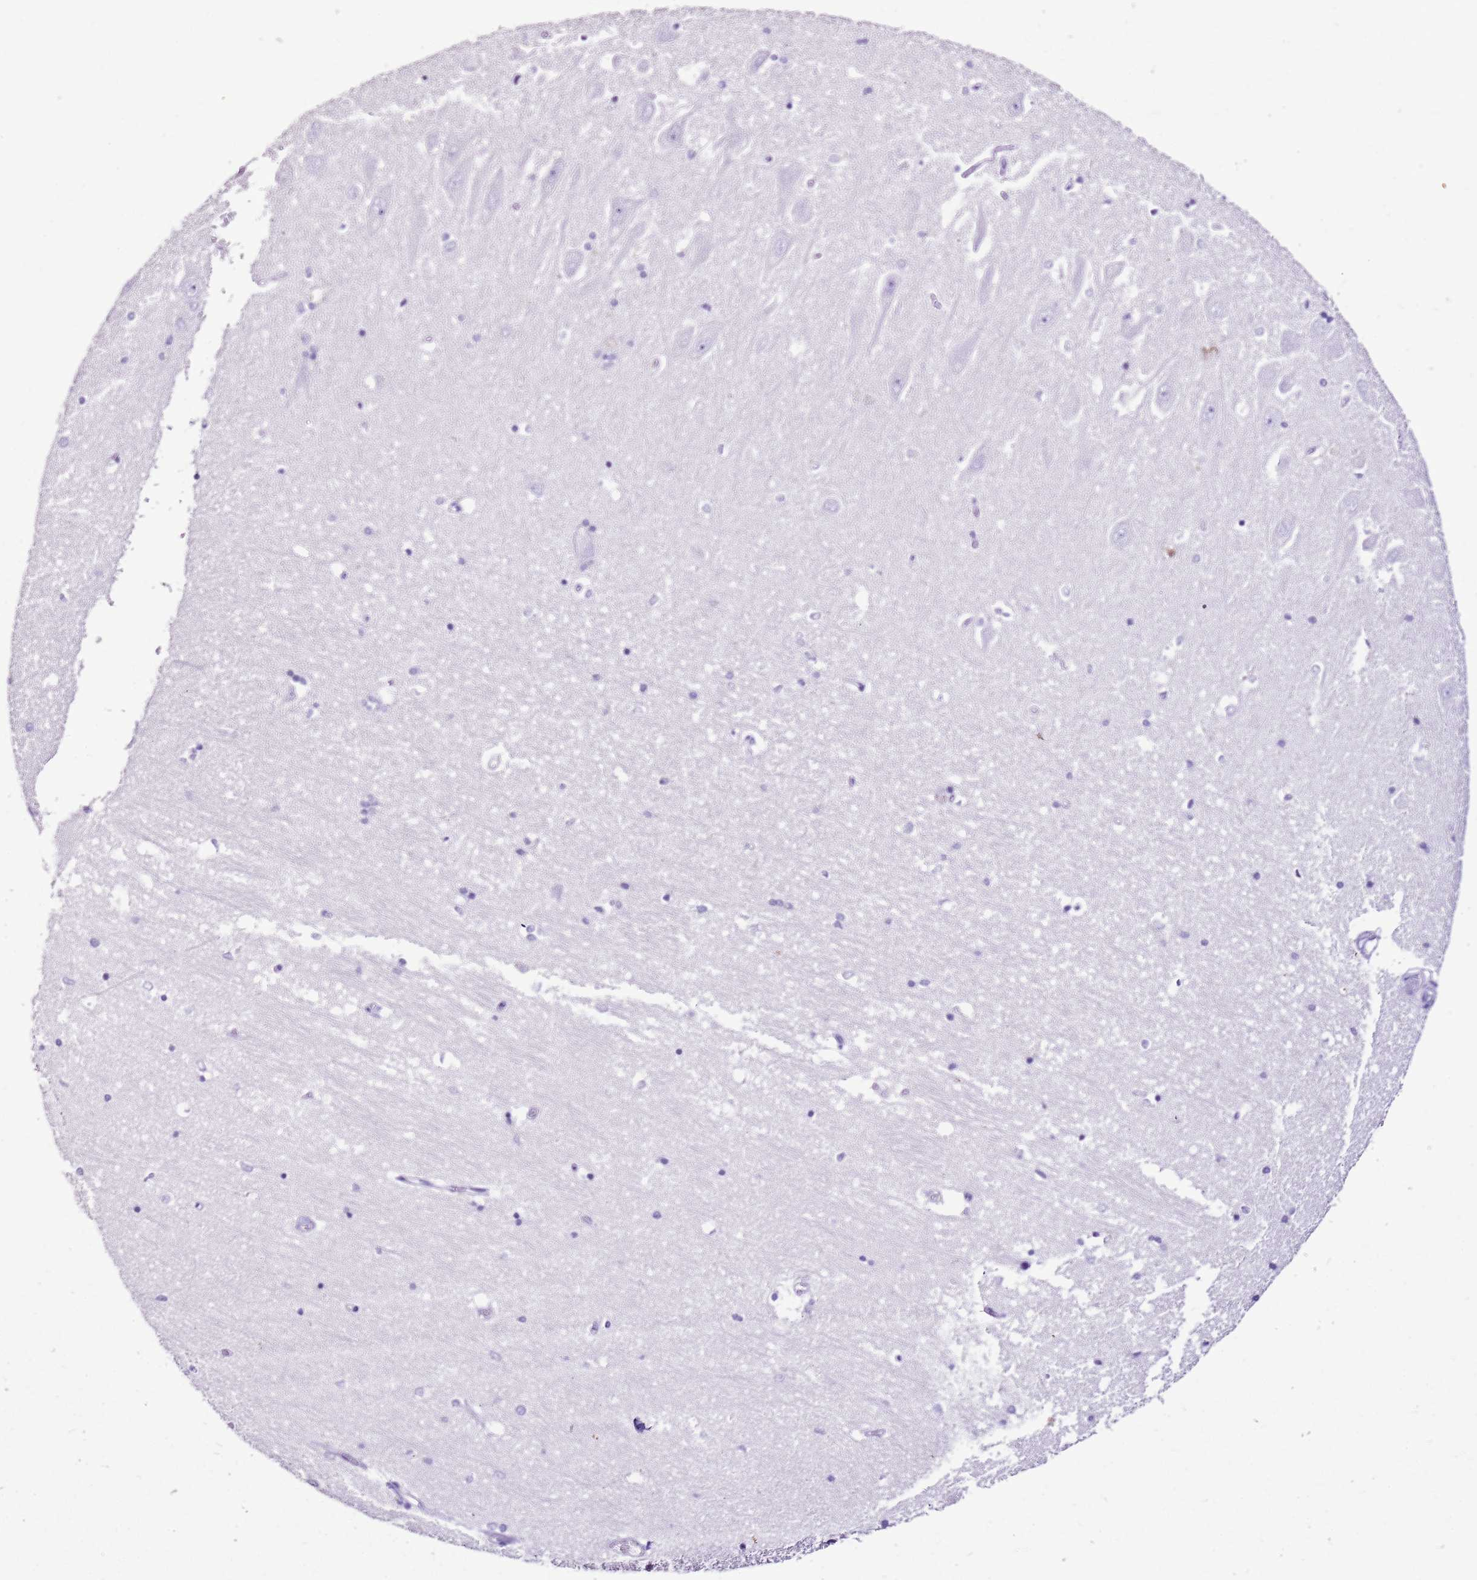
{"staining": {"intensity": "negative", "quantity": "none", "location": "none"}, "tissue": "hippocampus", "cell_type": "Glial cells", "image_type": "normal", "snomed": [{"axis": "morphology", "description": "Normal tissue, NOS"}, {"axis": "topography", "description": "Hippocampus"}], "caption": "The IHC photomicrograph has no significant expression in glial cells of hippocampus.", "gene": "SPC25", "patient": {"sex": "male", "age": 45}}